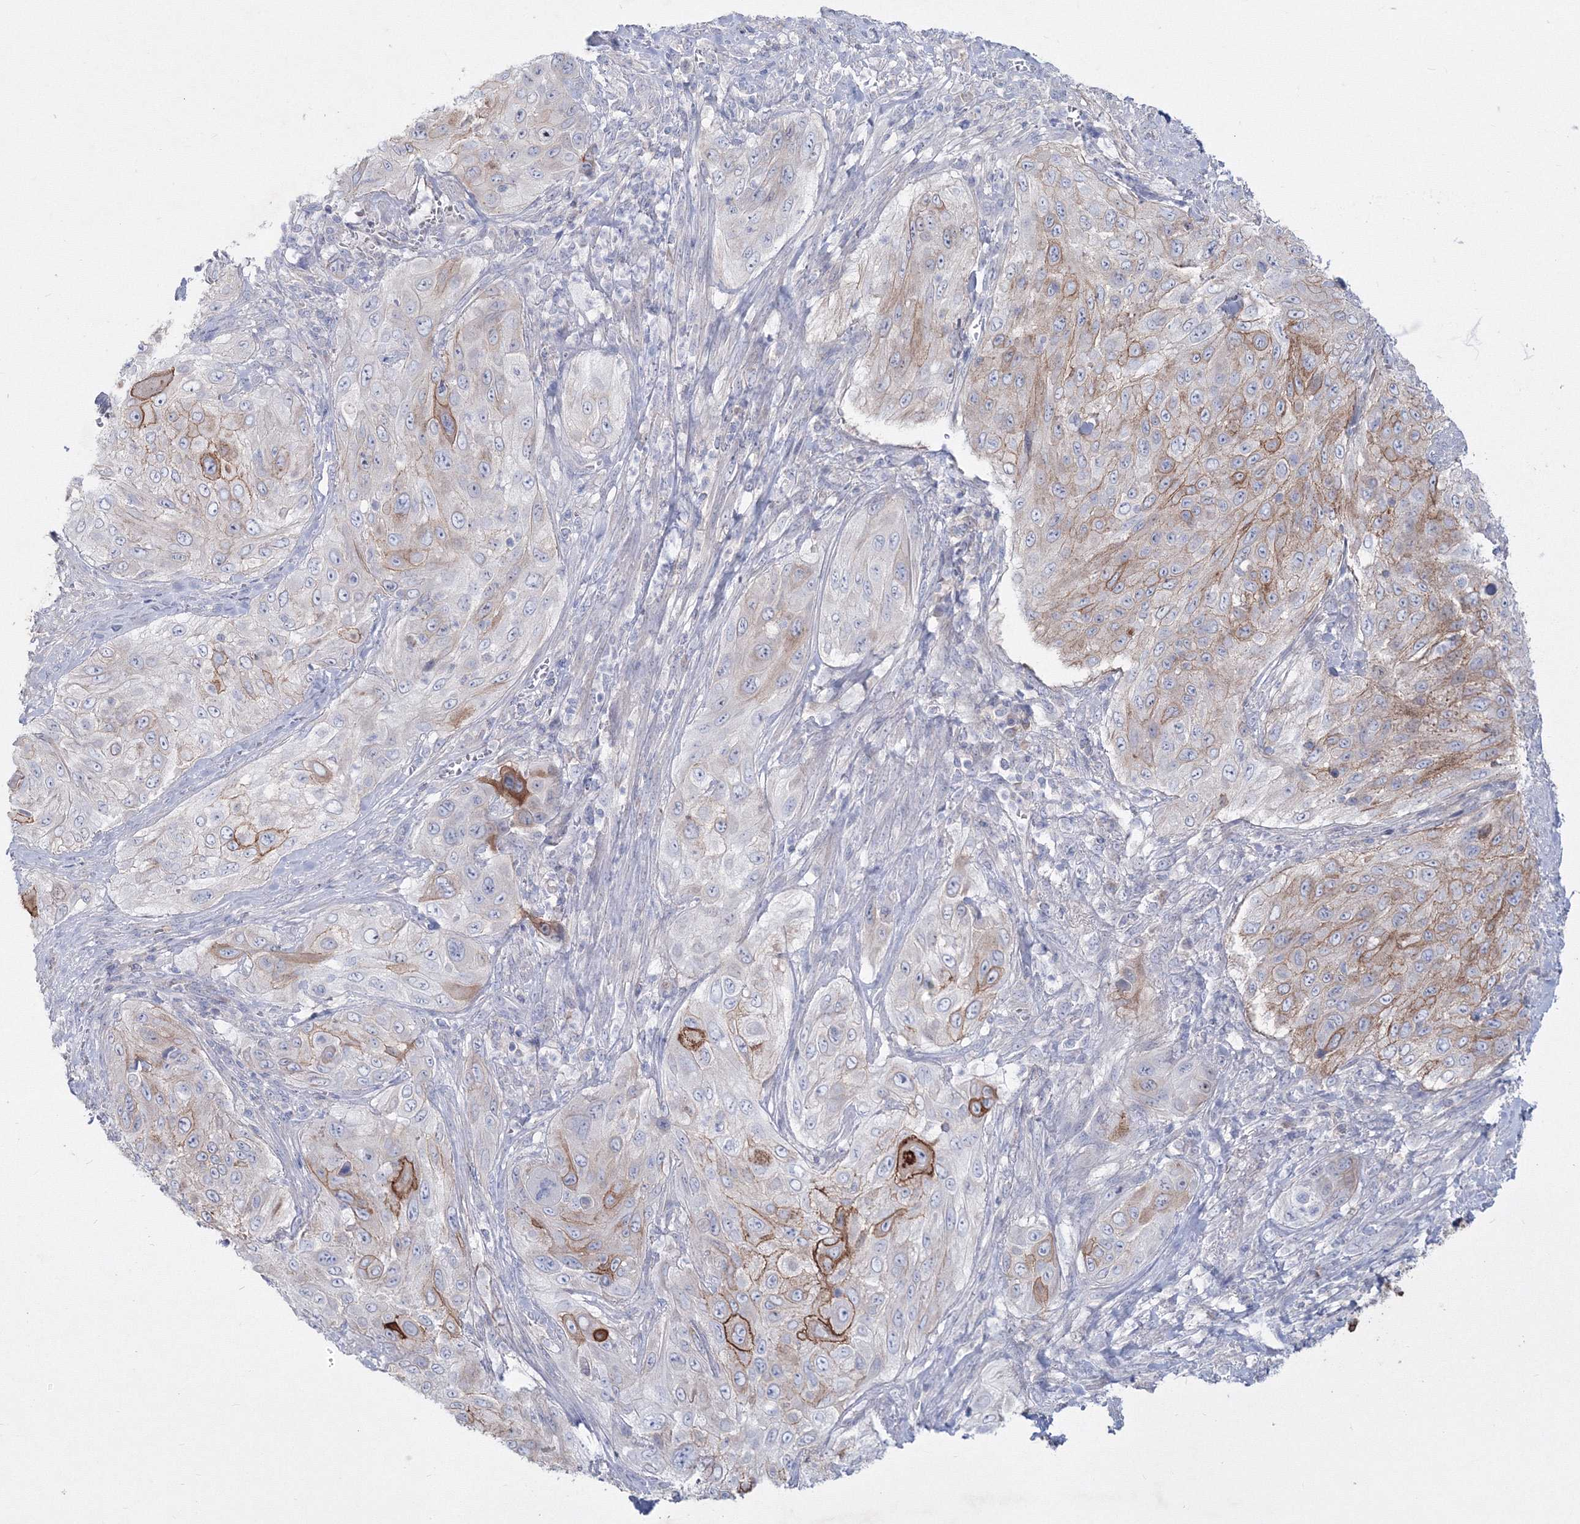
{"staining": {"intensity": "strong", "quantity": "25%-75%", "location": "cytoplasmic/membranous"}, "tissue": "cervical cancer", "cell_type": "Tumor cells", "image_type": "cancer", "snomed": [{"axis": "morphology", "description": "Squamous cell carcinoma, NOS"}, {"axis": "topography", "description": "Cervix"}], "caption": "Human squamous cell carcinoma (cervical) stained with a brown dye demonstrates strong cytoplasmic/membranous positive expression in about 25%-75% of tumor cells.", "gene": "TMEM139", "patient": {"sex": "female", "age": 42}}